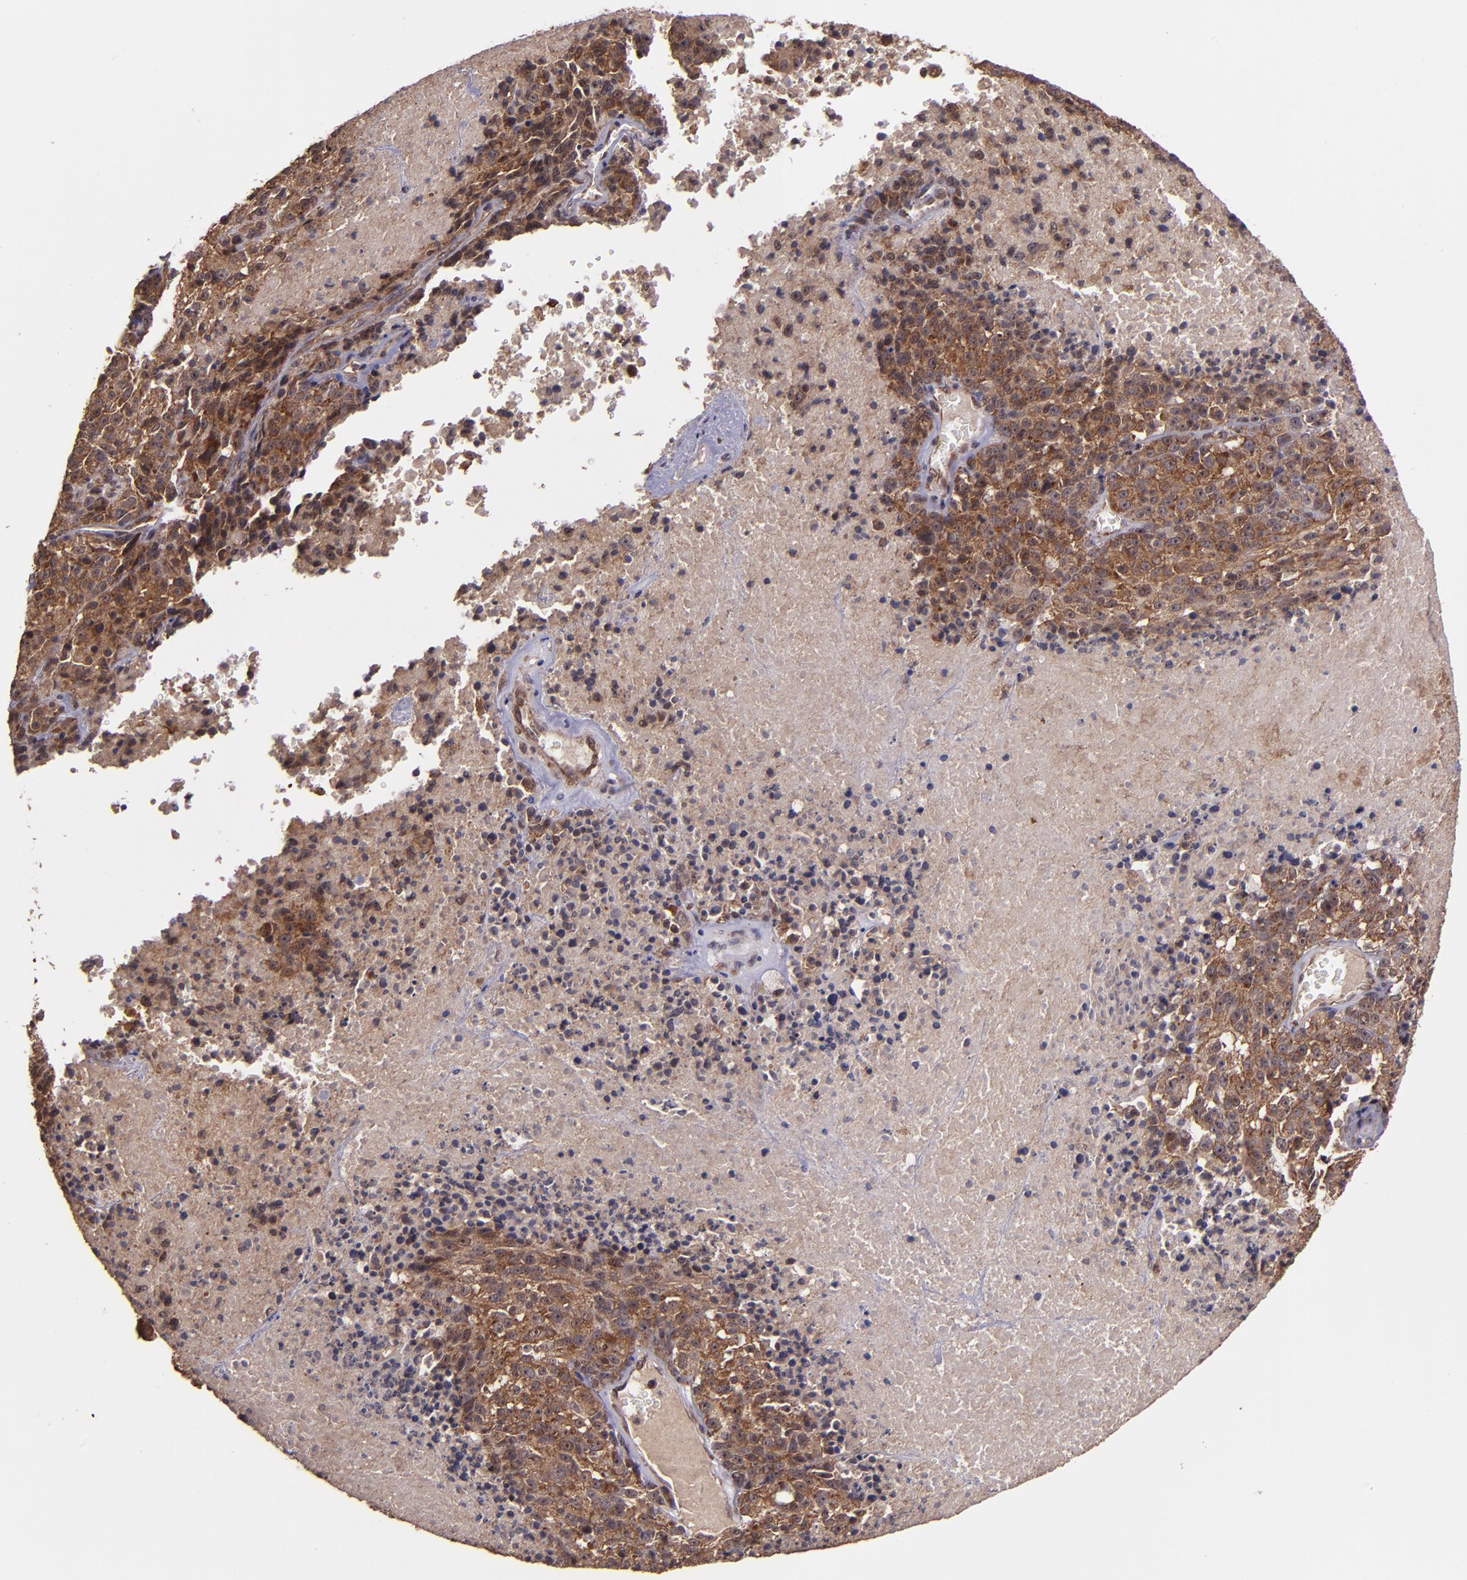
{"staining": {"intensity": "strong", "quantity": ">75%", "location": "cytoplasmic/membranous"}, "tissue": "melanoma", "cell_type": "Tumor cells", "image_type": "cancer", "snomed": [{"axis": "morphology", "description": "Malignant melanoma, Metastatic site"}, {"axis": "topography", "description": "Cerebral cortex"}], "caption": "This is an image of immunohistochemistry (IHC) staining of malignant melanoma (metastatic site), which shows strong staining in the cytoplasmic/membranous of tumor cells.", "gene": "USP51", "patient": {"sex": "female", "age": 52}}